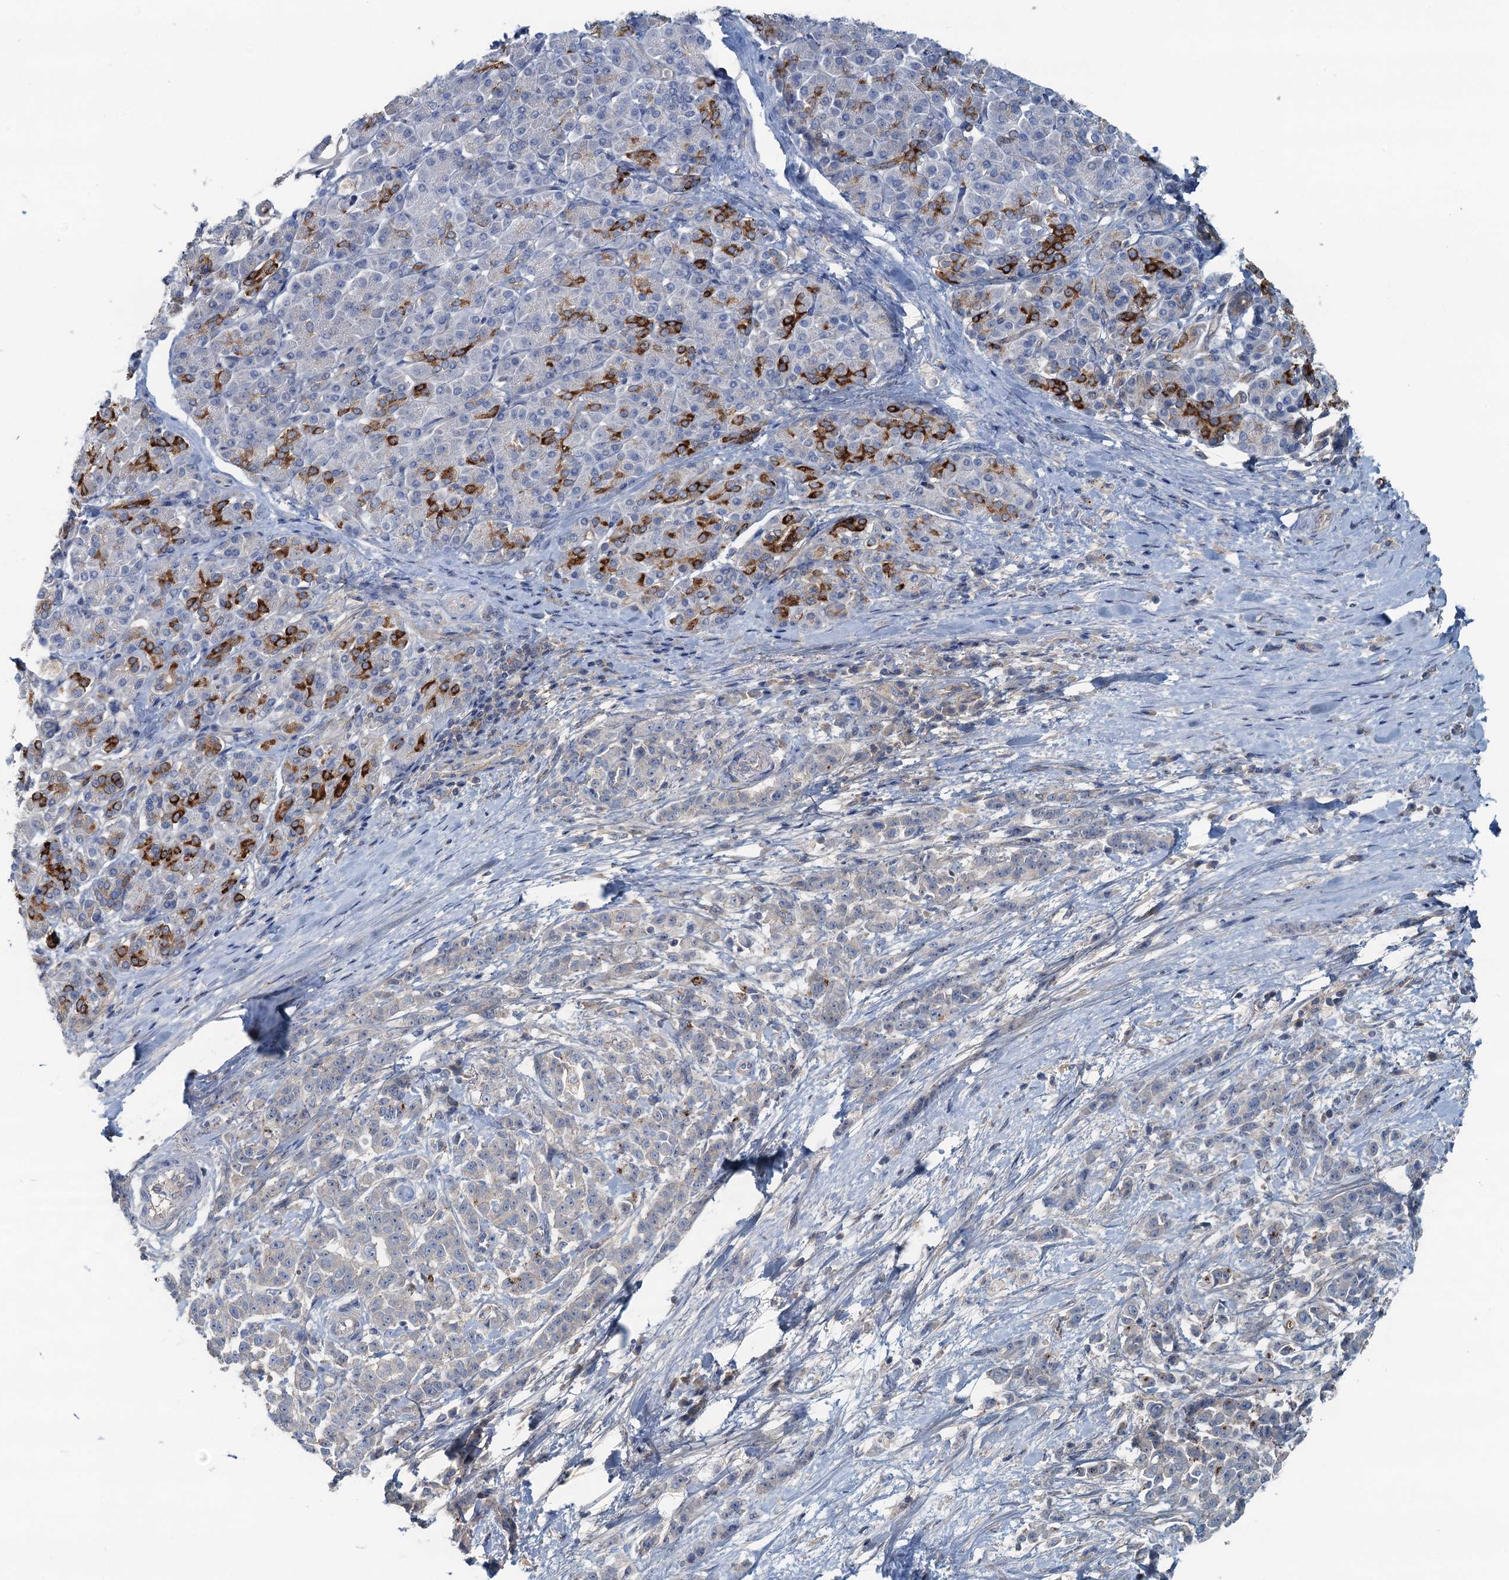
{"staining": {"intensity": "negative", "quantity": "none", "location": "none"}, "tissue": "pancreatic cancer", "cell_type": "Tumor cells", "image_type": "cancer", "snomed": [{"axis": "morphology", "description": "Normal tissue, NOS"}, {"axis": "morphology", "description": "Adenocarcinoma, NOS"}, {"axis": "topography", "description": "Pancreas"}], "caption": "The image shows no staining of tumor cells in adenocarcinoma (pancreatic).", "gene": "THAP10", "patient": {"sex": "female", "age": 64}}